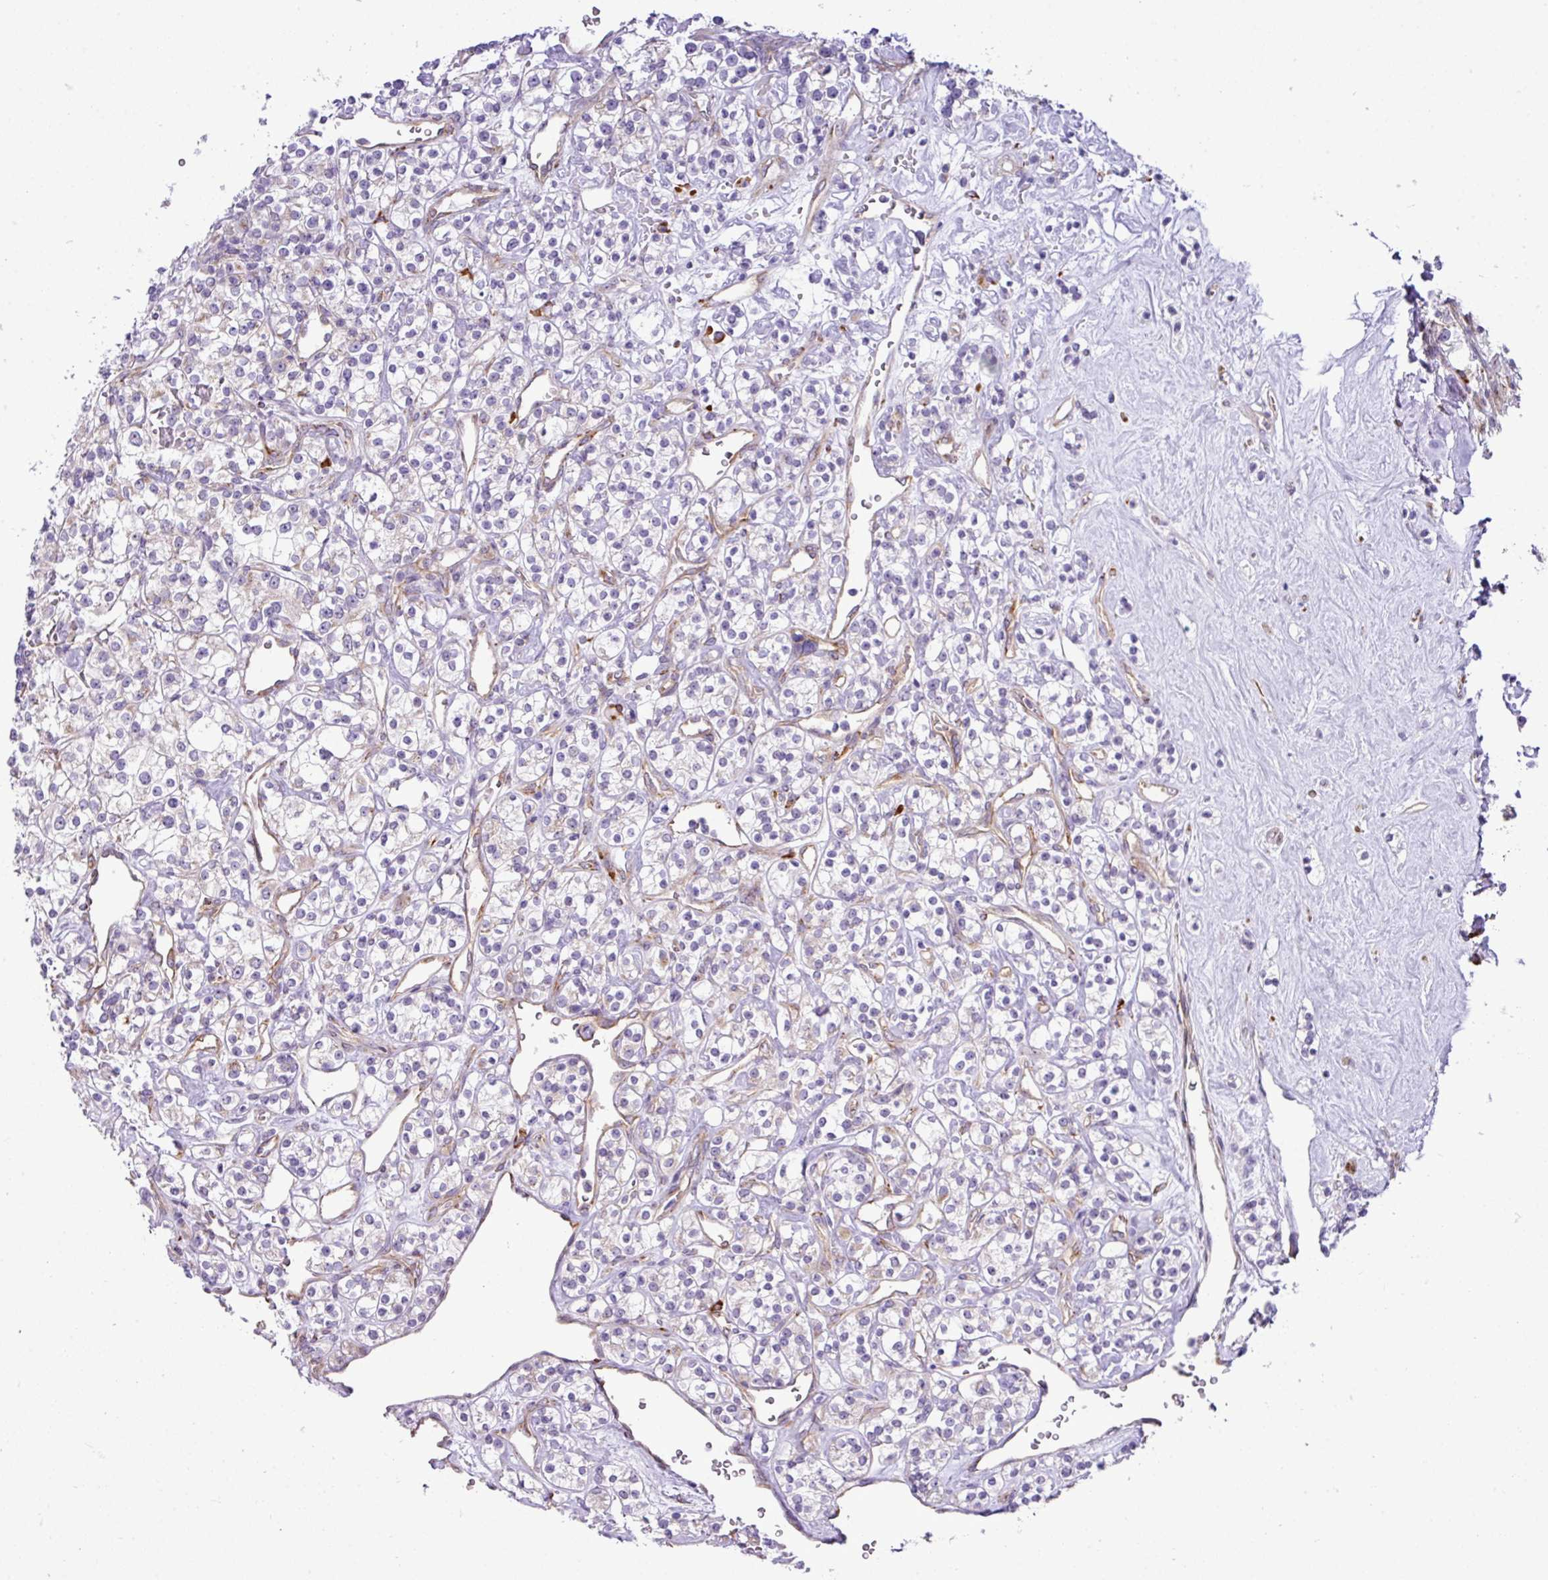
{"staining": {"intensity": "negative", "quantity": "none", "location": "none"}, "tissue": "renal cancer", "cell_type": "Tumor cells", "image_type": "cancer", "snomed": [{"axis": "morphology", "description": "Adenocarcinoma, NOS"}, {"axis": "topography", "description": "Kidney"}], "caption": "The image shows no significant positivity in tumor cells of adenocarcinoma (renal).", "gene": "CFAP97", "patient": {"sex": "male", "age": 77}}